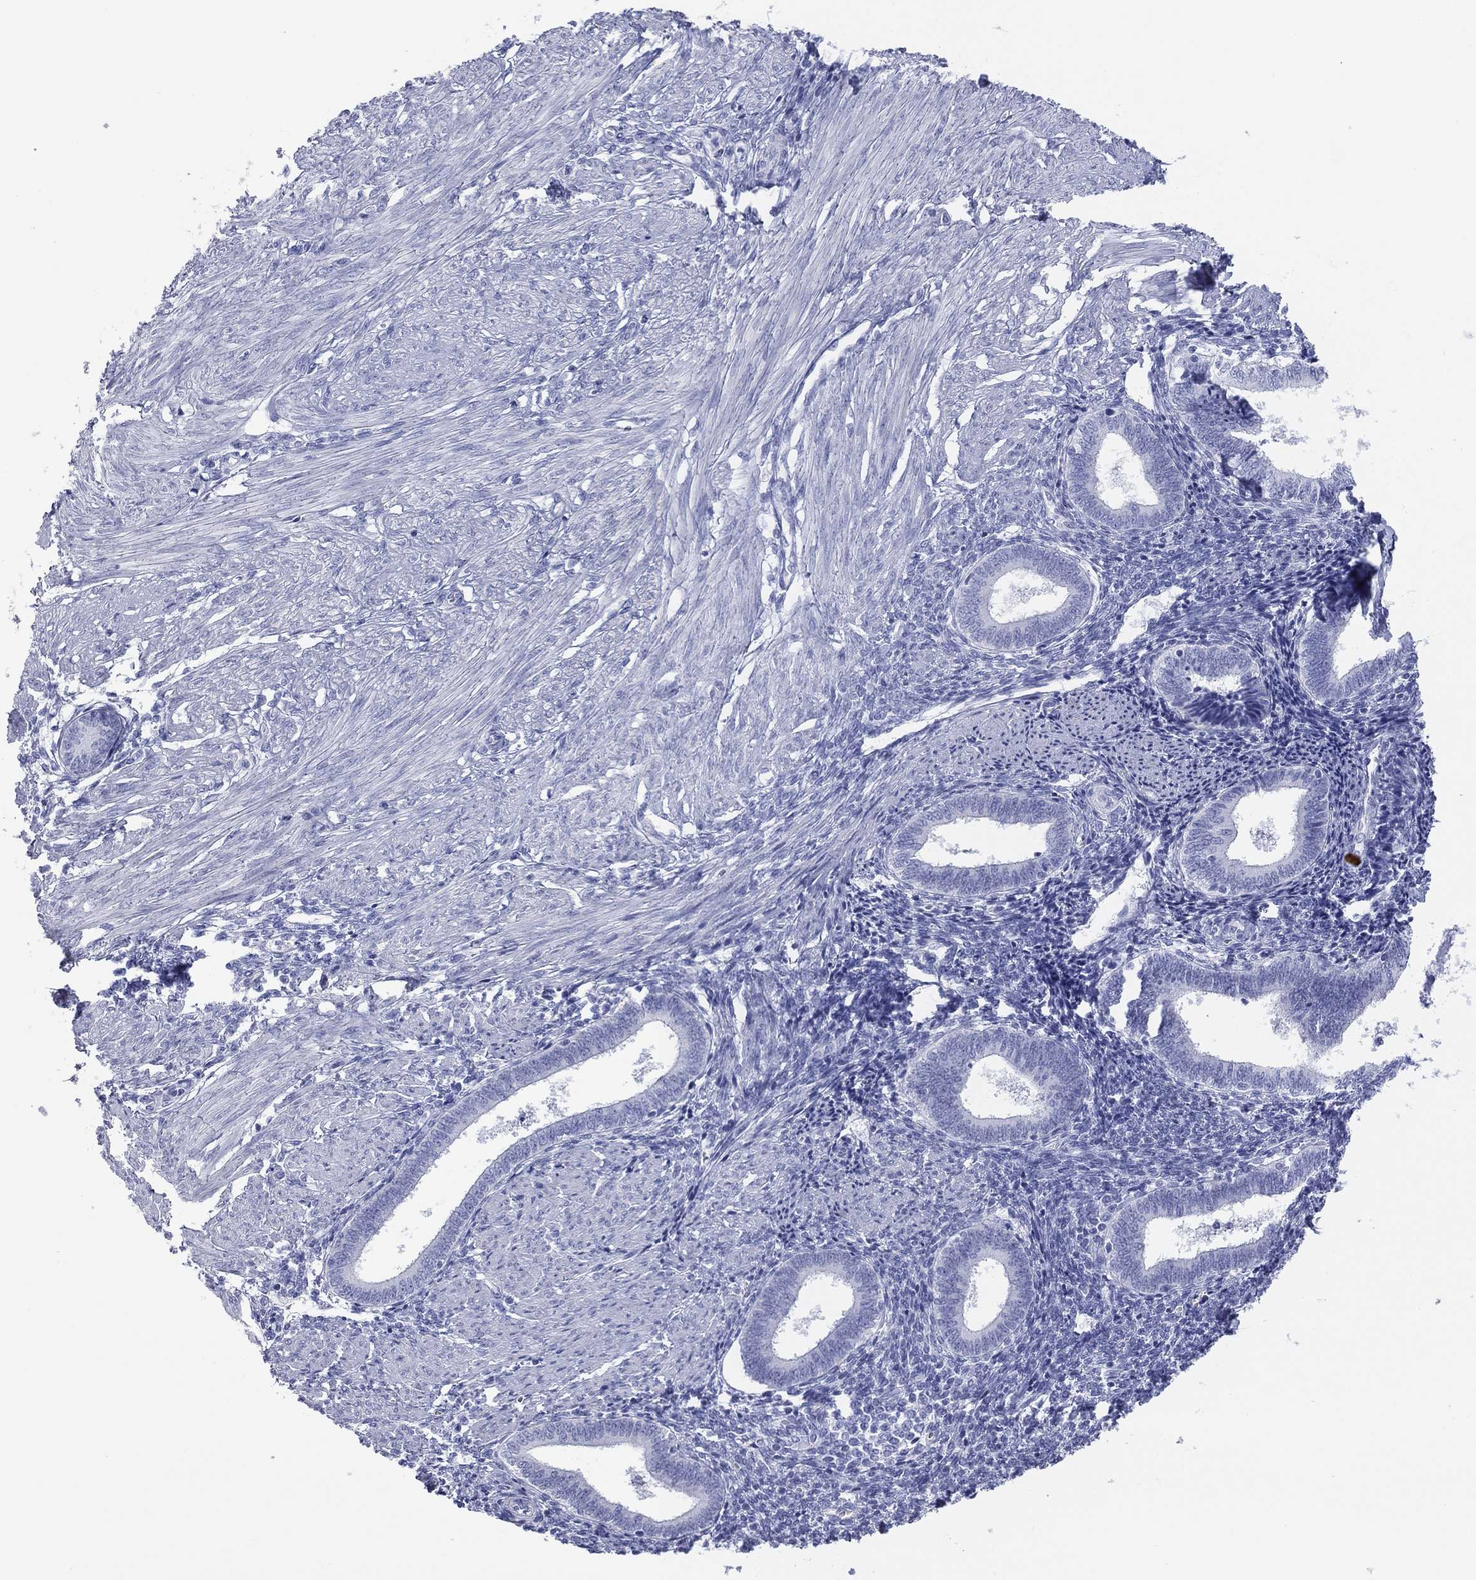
{"staining": {"intensity": "negative", "quantity": "none", "location": "none"}, "tissue": "endometrium", "cell_type": "Cells in endometrial stroma", "image_type": "normal", "snomed": [{"axis": "morphology", "description": "Normal tissue, NOS"}, {"axis": "topography", "description": "Endometrium"}], "caption": "Normal endometrium was stained to show a protein in brown. There is no significant expression in cells in endometrial stroma. (DAB immunohistochemistry with hematoxylin counter stain).", "gene": "VSIG10", "patient": {"sex": "female", "age": 42}}